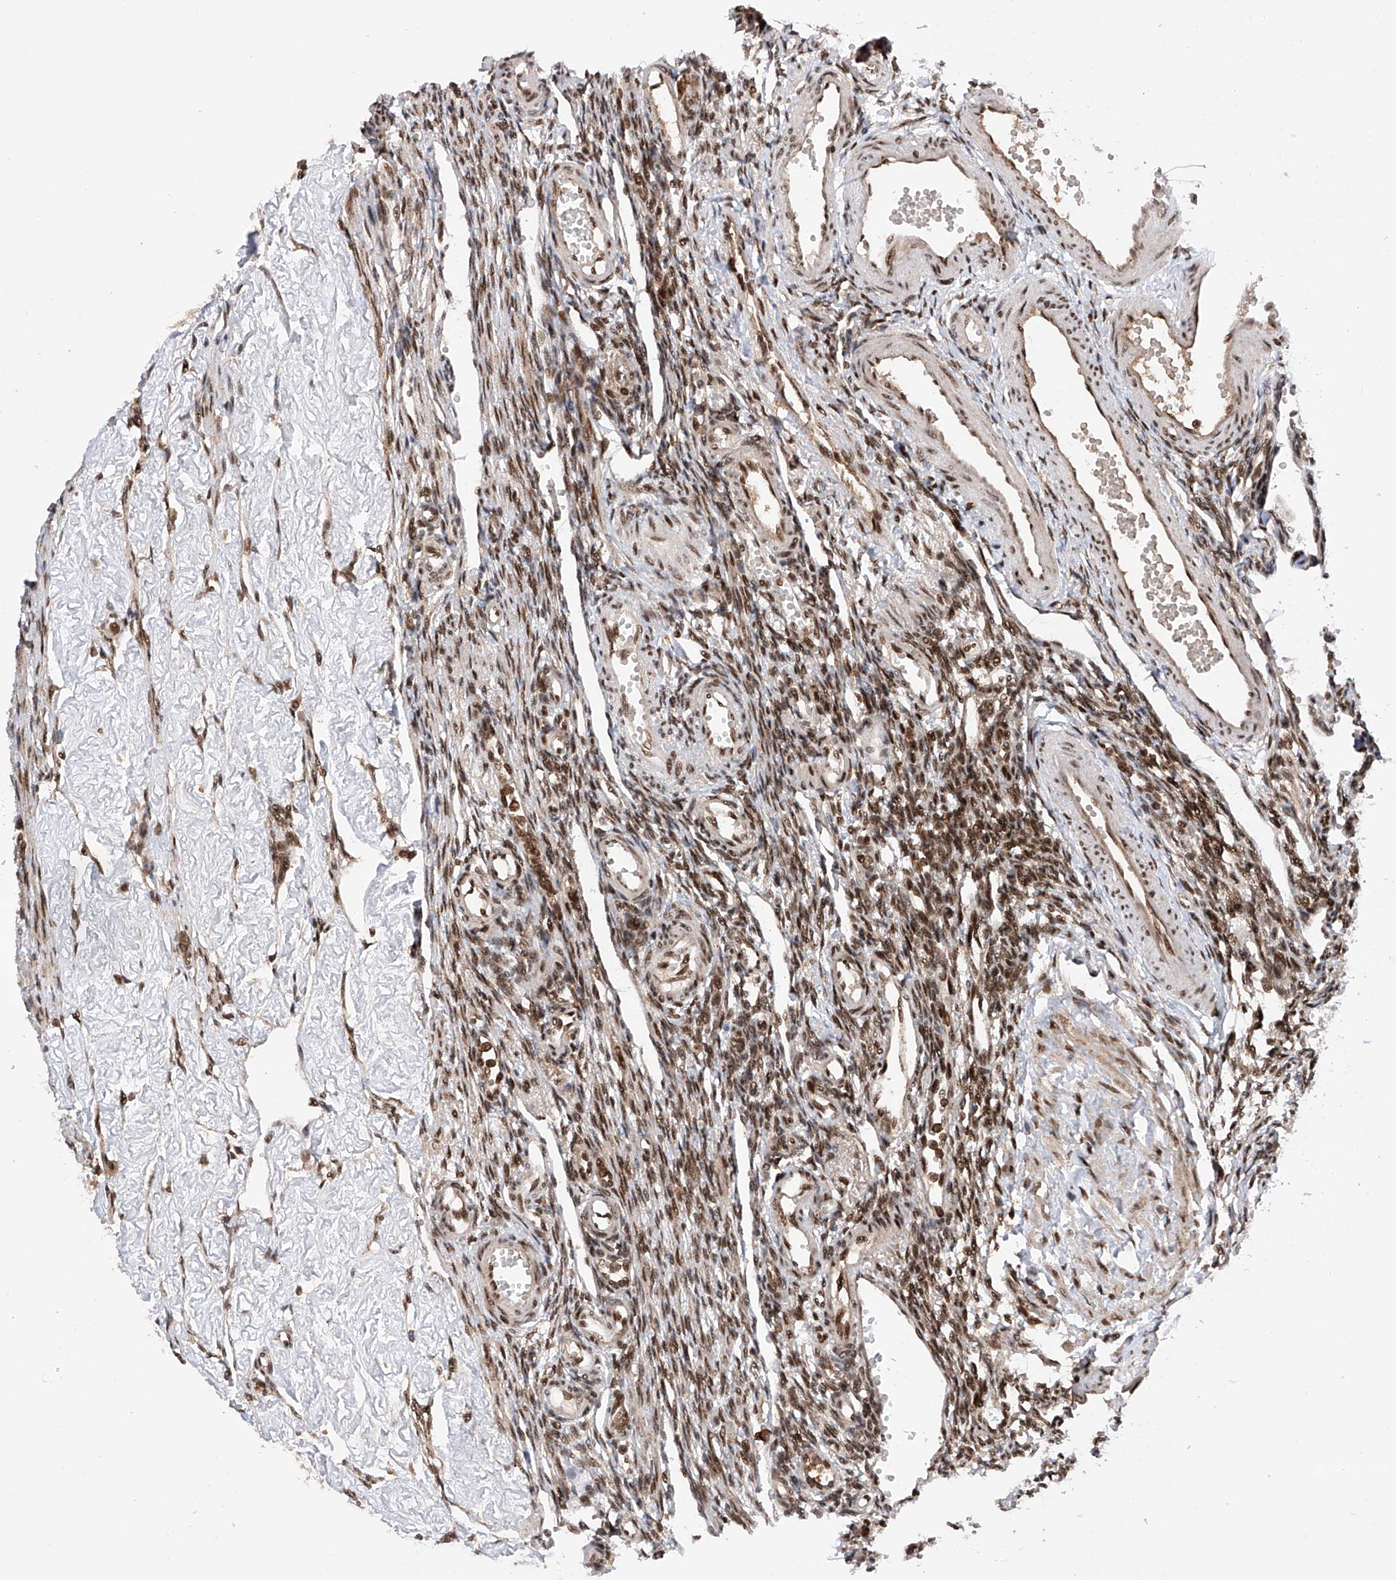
{"staining": {"intensity": "moderate", "quantity": ">75%", "location": "nuclear"}, "tissue": "ovary", "cell_type": "Follicle cells", "image_type": "normal", "snomed": [{"axis": "morphology", "description": "Normal tissue, NOS"}, {"axis": "morphology", "description": "Cyst, NOS"}, {"axis": "topography", "description": "Ovary"}], "caption": "DAB immunohistochemical staining of benign human ovary reveals moderate nuclear protein expression in approximately >75% of follicle cells. Nuclei are stained in blue.", "gene": "ZNF280D", "patient": {"sex": "female", "age": 33}}